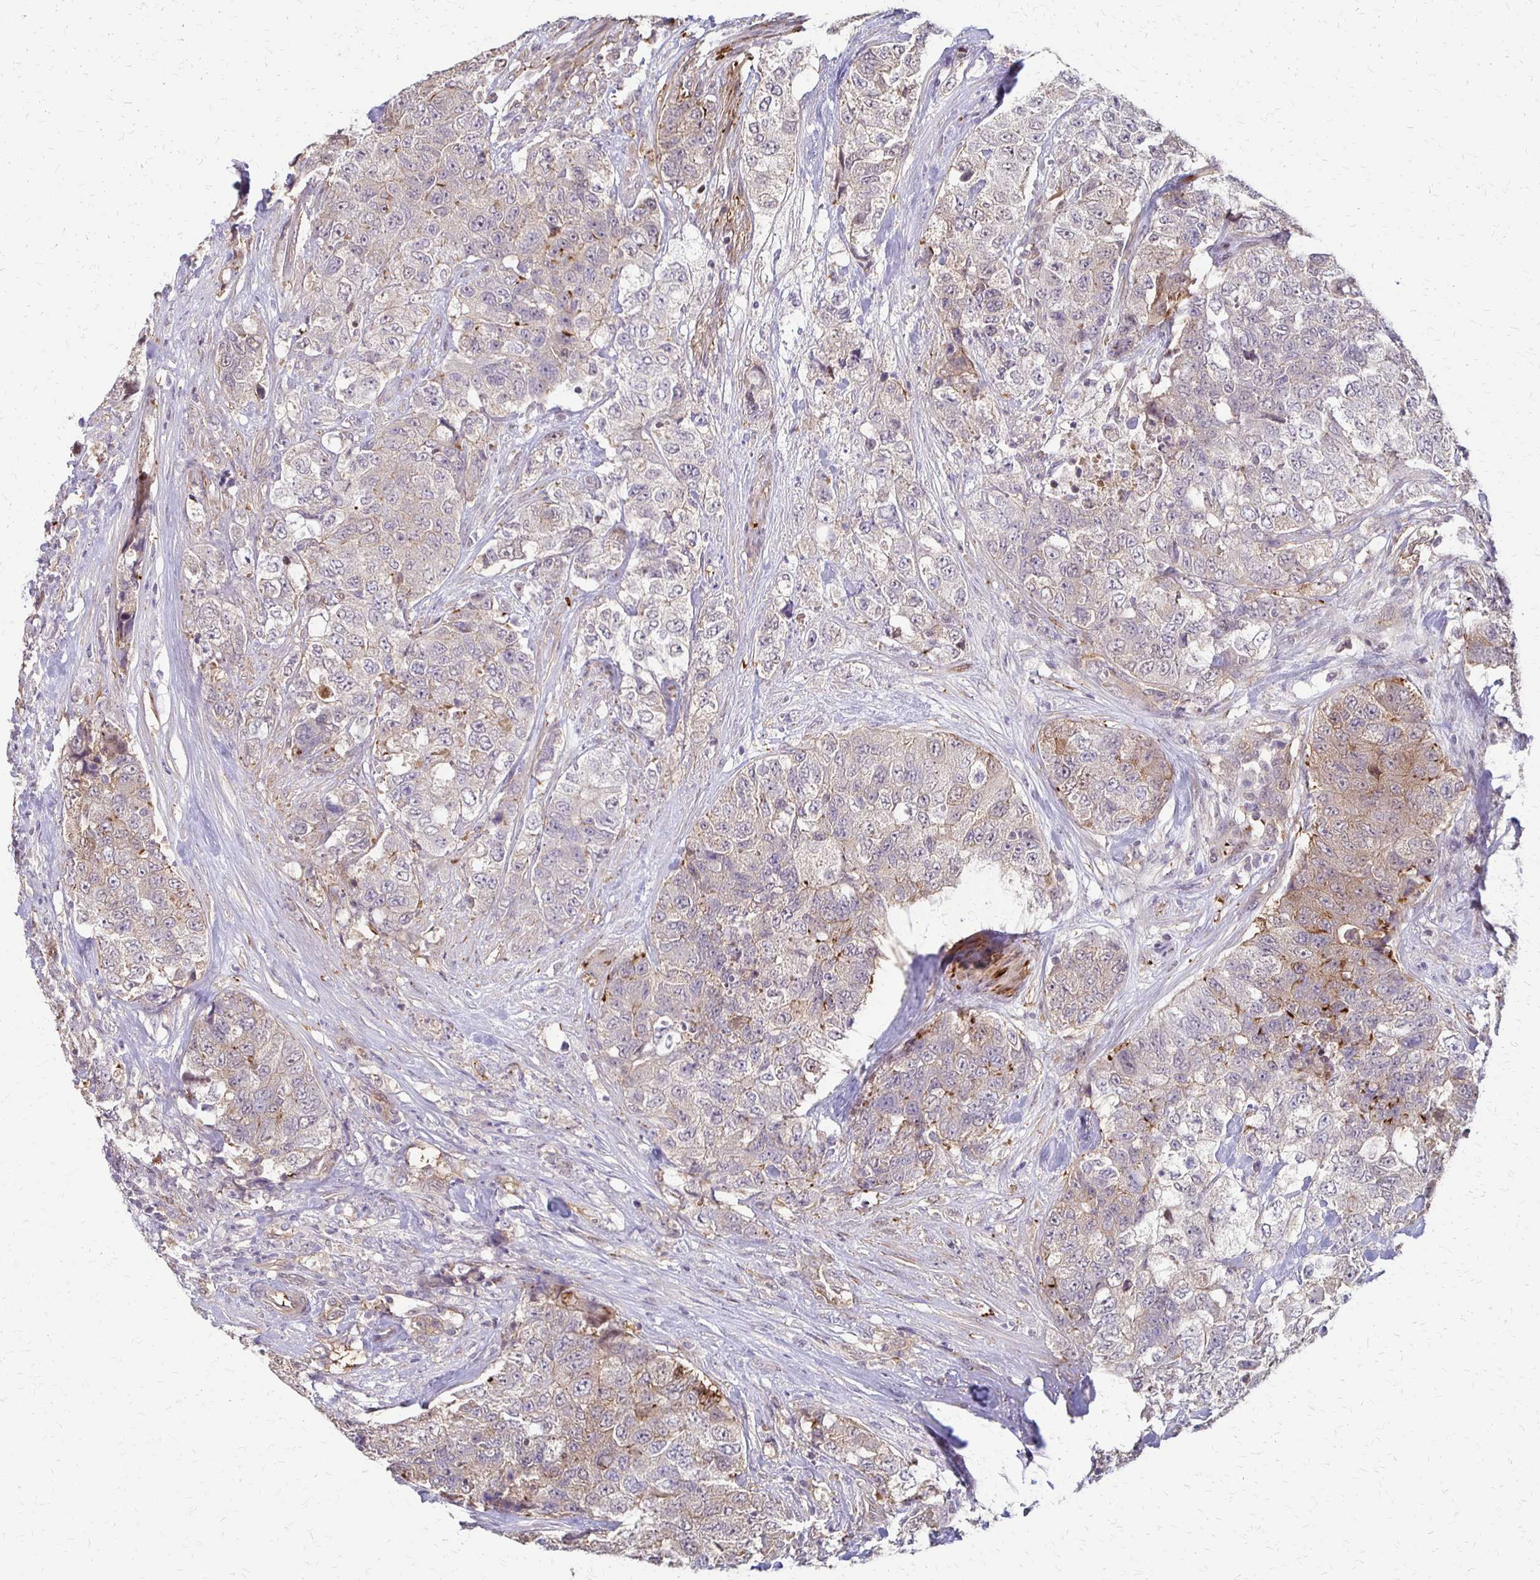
{"staining": {"intensity": "weak", "quantity": "<25%", "location": "cytoplasmic/membranous"}, "tissue": "urothelial cancer", "cell_type": "Tumor cells", "image_type": "cancer", "snomed": [{"axis": "morphology", "description": "Urothelial carcinoma, High grade"}, {"axis": "topography", "description": "Urinary bladder"}], "caption": "IHC of urothelial carcinoma (high-grade) reveals no expression in tumor cells. (Brightfield microscopy of DAB immunohistochemistry (IHC) at high magnification).", "gene": "CFL2", "patient": {"sex": "female", "age": 78}}